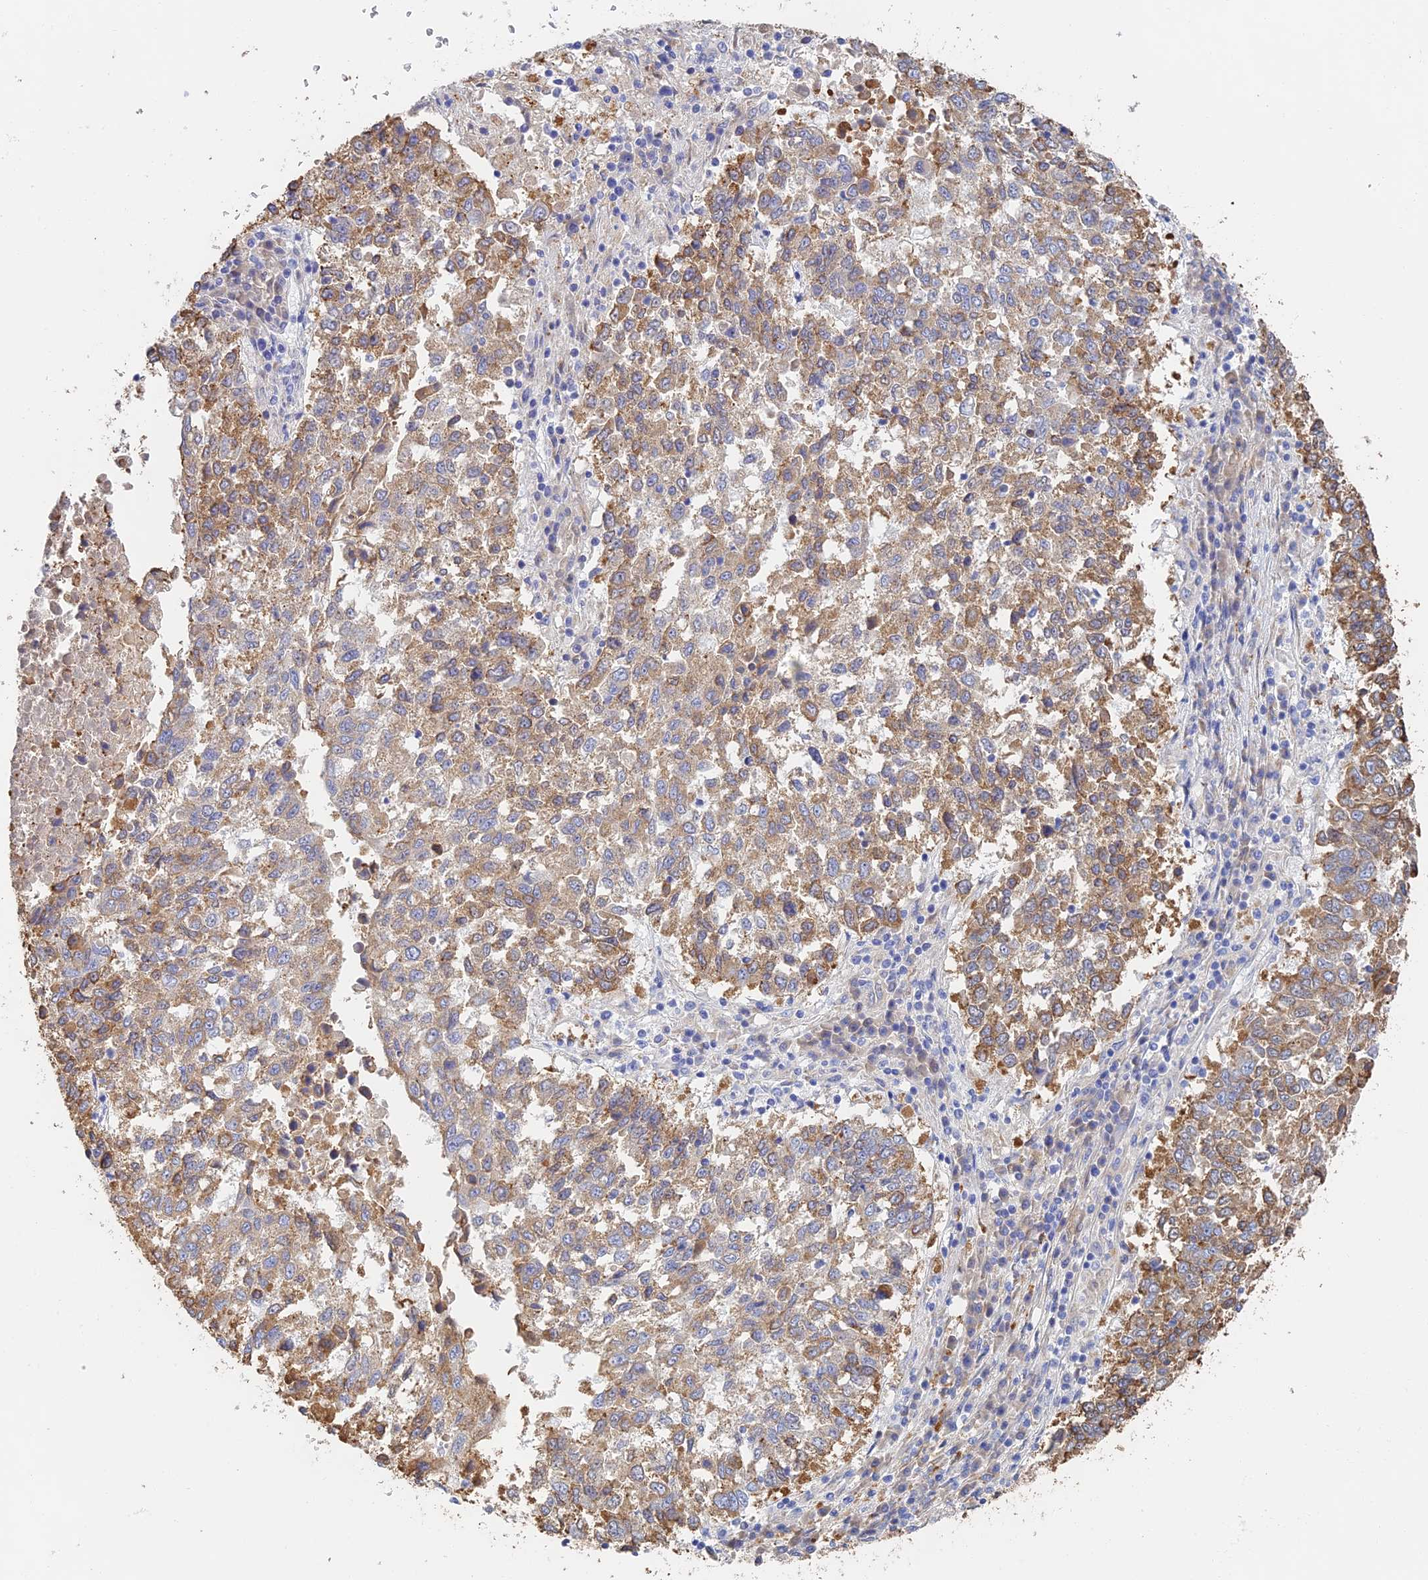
{"staining": {"intensity": "moderate", "quantity": ">75%", "location": "cytoplasmic/membranous"}, "tissue": "lung cancer", "cell_type": "Tumor cells", "image_type": "cancer", "snomed": [{"axis": "morphology", "description": "Squamous cell carcinoma, NOS"}, {"axis": "topography", "description": "Lung"}], "caption": "Immunohistochemical staining of squamous cell carcinoma (lung) shows medium levels of moderate cytoplasmic/membranous positivity in approximately >75% of tumor cells.", "gene": "RPGRIP1L", "patient": {"sex": "male", "age": 73}}